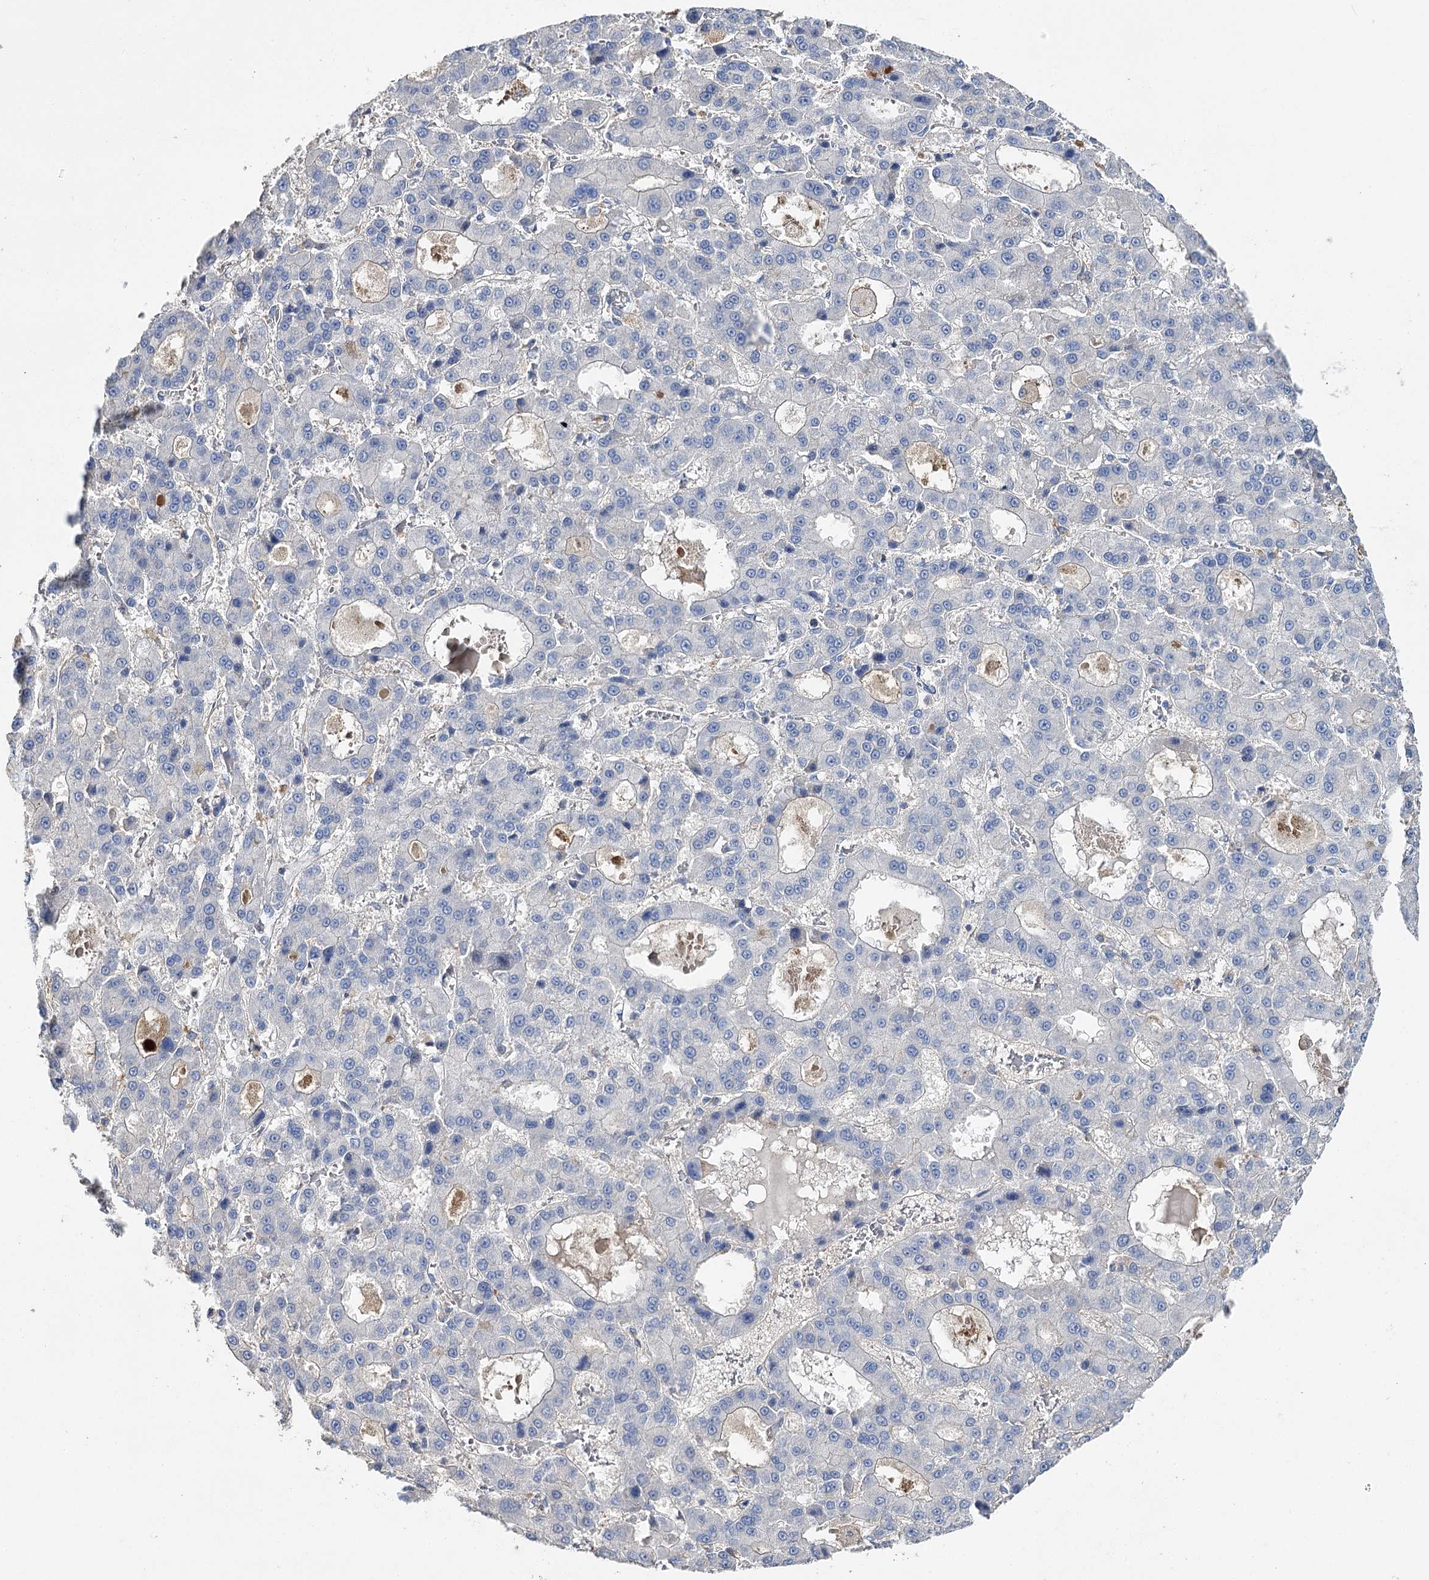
{"staining": {"intensity": "negative", "quantity": "none", "location": "none"}, "tissue": "liver cancer", "cell_type": "Tumor cells", "image_type": "cancer", "snomed": [{"axis": "morphology", "description": "Carcinoma, Hepatocellular, NOS"}, {"axis": "topography", "description": "Liver"}], "caption": "Tumor cells show no significant positivity in liver hepatocellular carcinoma.", "gene": "EPYC", "patient": {"sex": "male", "age": 70}}